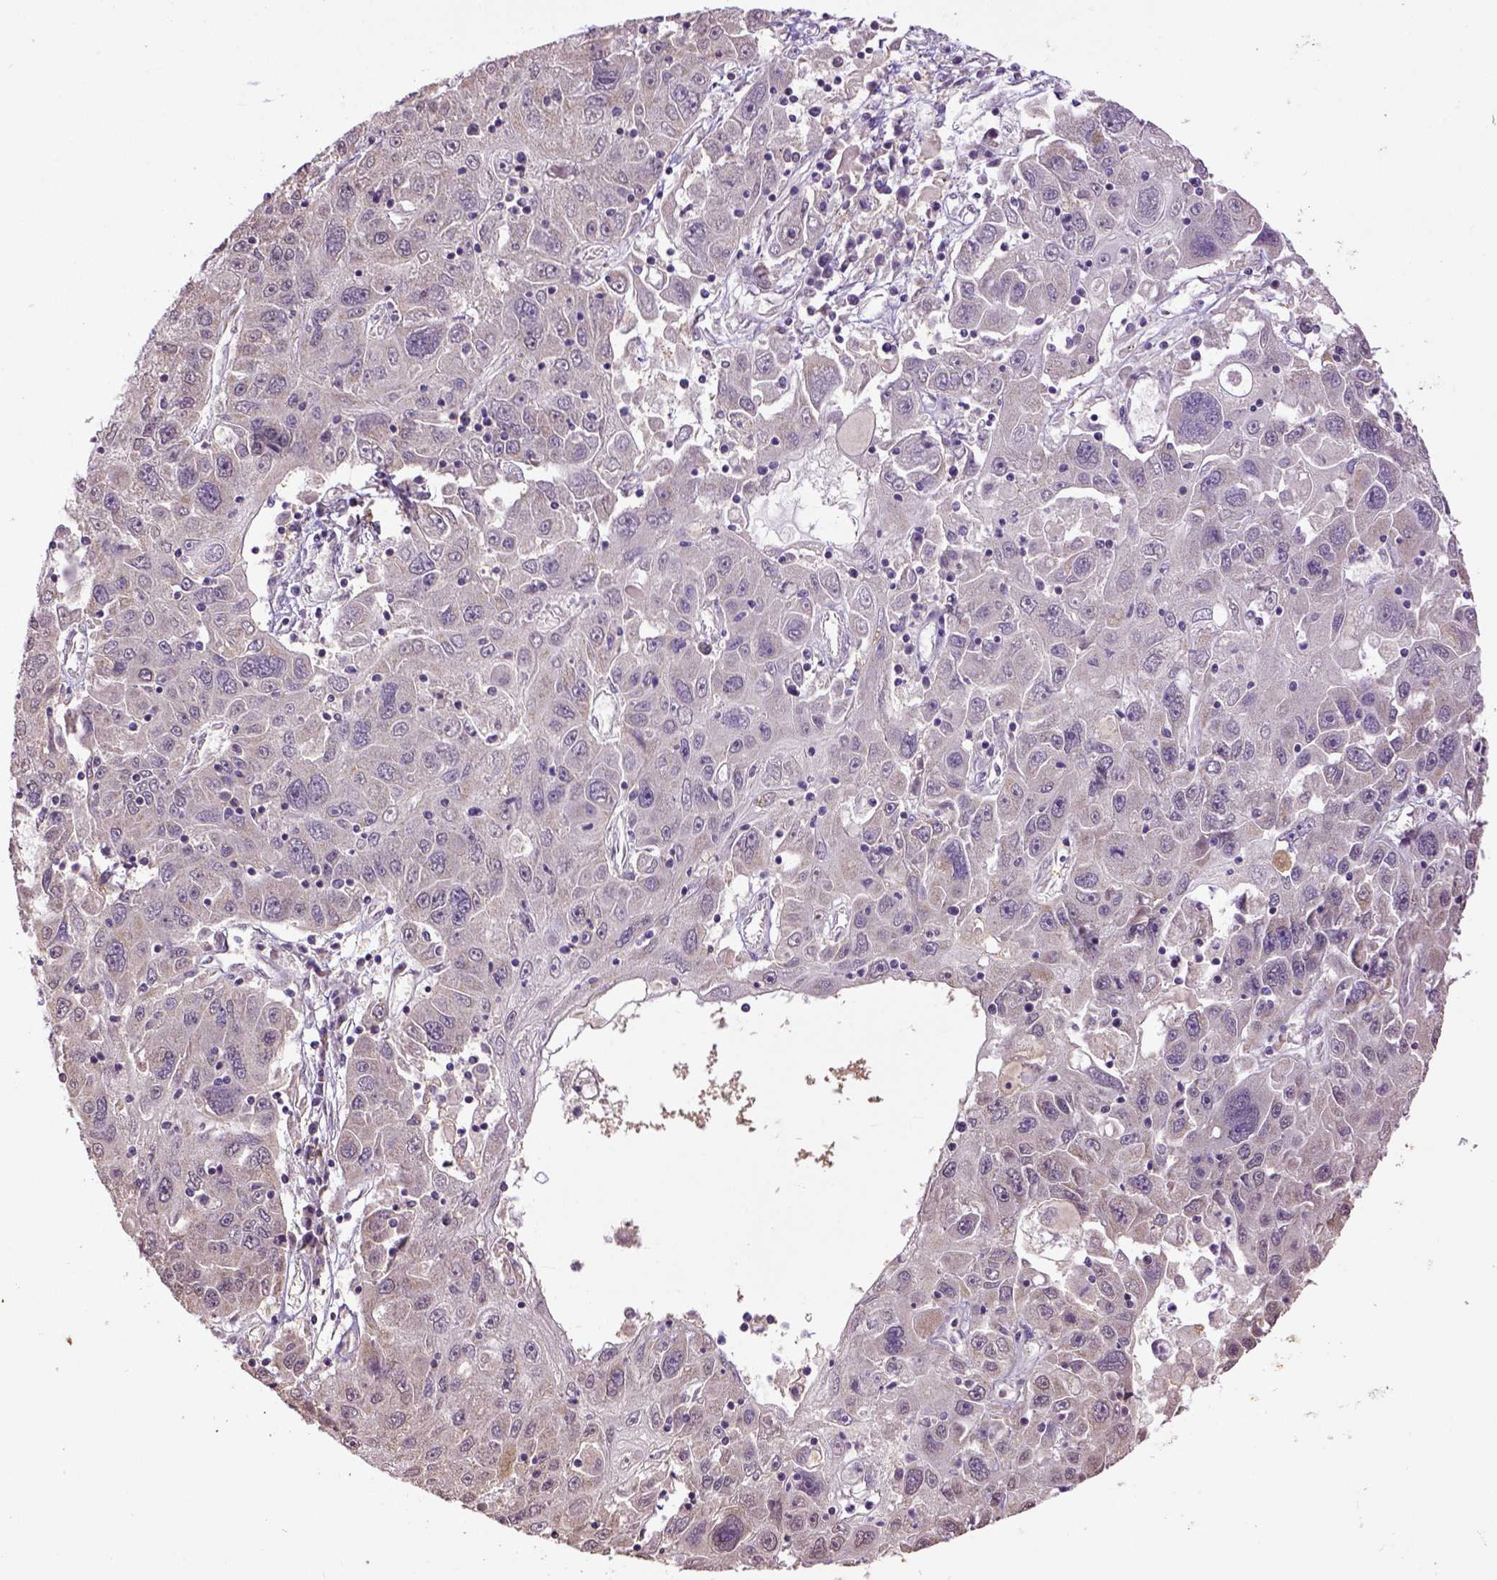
{"staining": {"intensity": "weak", "quantity": "<25%", "location": "cytoplasmic/membranous"}, "tissue": "stomach cancer", "cell_type": "Tumor cells", "image_type": "cancer", "snomed": [{"axis": "morphology", "description": "Adenocarcinoma, NOS"}, {"axis": "topography", "description": "Stomach"}], "caption": "A high-resolution photomicrograph shows immunohistochemistry (IHC) staining of stomach cancer, which demonstrates no significant expression in tumor cells.", "gene": "WDR17", "patient": {"sex": "male", "age": 56}}